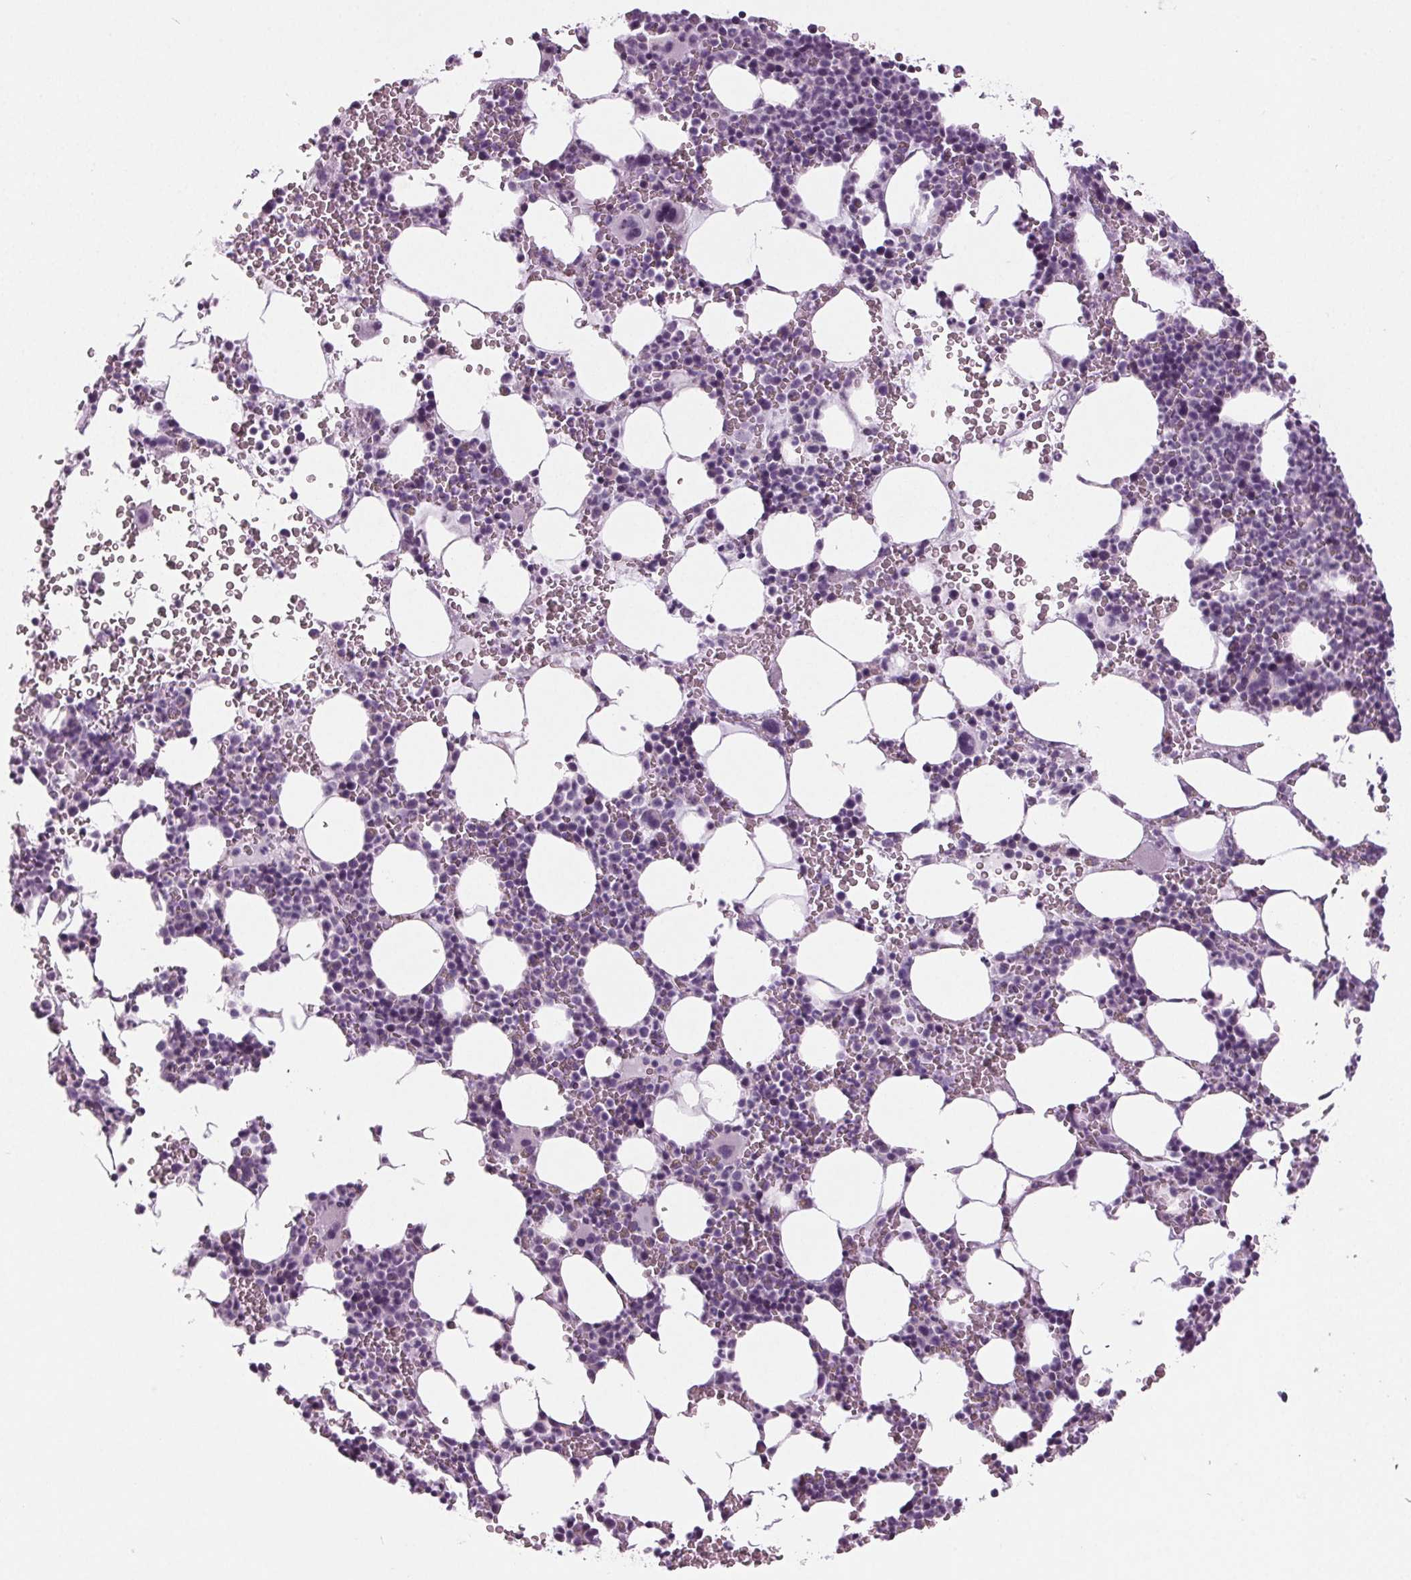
{"staining": {"intensity": "negative", "quantity": "none", "location": "none"}, "tissue": "bone marrow", "cell_type": "Hematopoietic cells", "image_type": "normal", "snomed": [{"axis": "morphology", "description": "Normal tissue, NOS"}, {"axis": "topography", "description": "Bone marrow"}], "caption": "Immunohistochemistry micrograph of benign bone marrow: human bone marrow stained with DAB (3,3'-diaminobenzidine) reveals no significant protein staining in hematopoietic cells.", "gene": "BHLHE22", "patient": {"sex": "male", "age": 82}}